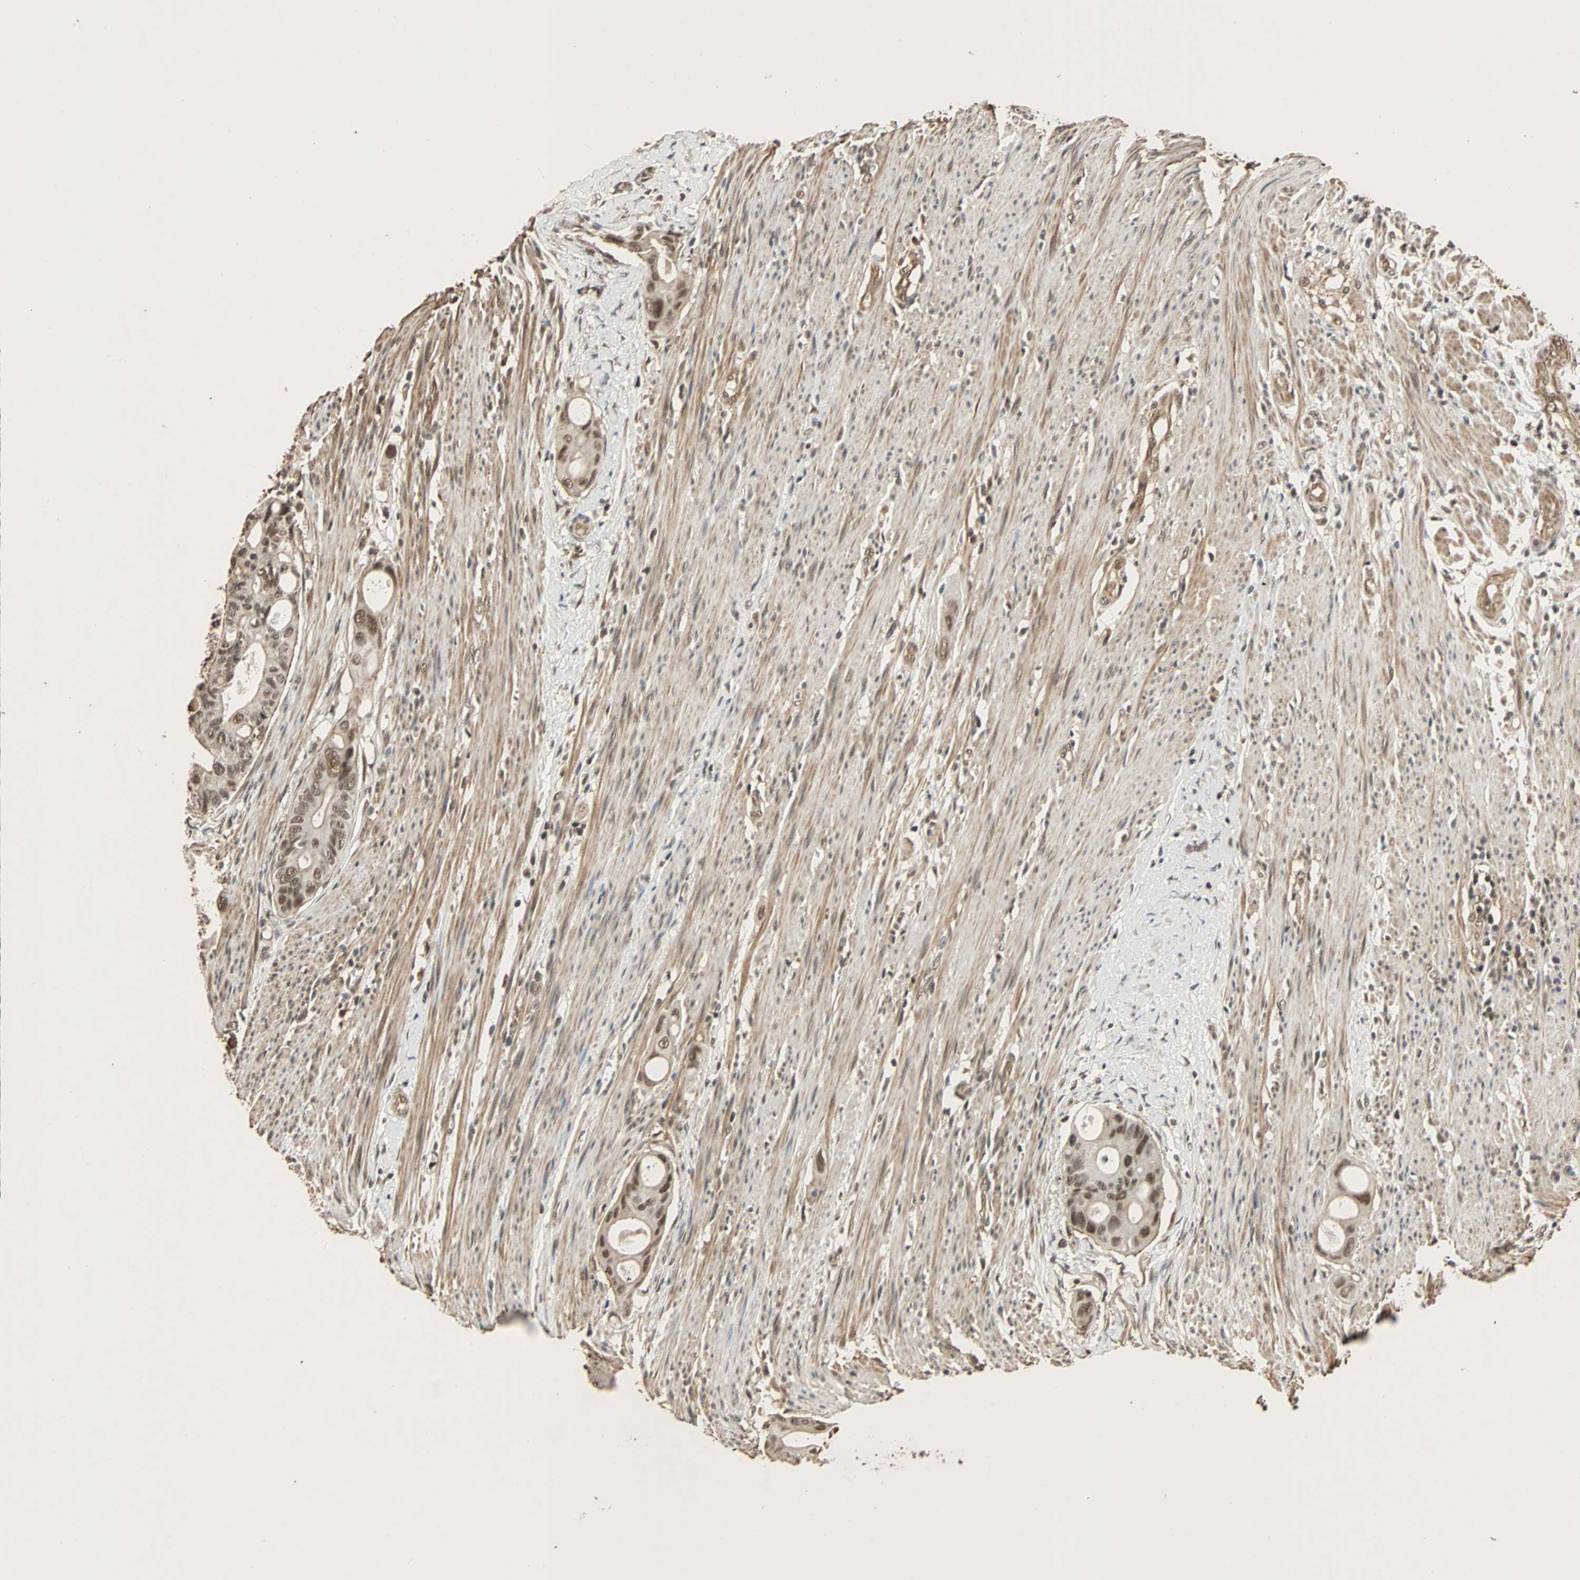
{"staining": {"intensity": "moderate", "quantity": ">75%", "location": "nuclear"}, "tissue": "colorectal cancer", "cell_type": "Tumor cells", "image_type": "cancer", "snomed": [{"axis": "morphology", "description": "Adenocarcinoma, NOS"}, {"axis": "topography", "description": "Colon"}], "caption": "Colorectal cancer (adenocarcinoma) stained with a protein marker exhibits moderate staining in tumor cells.", "gene": "CDC5L", "patient": {"sex": "female", "age": 57}}